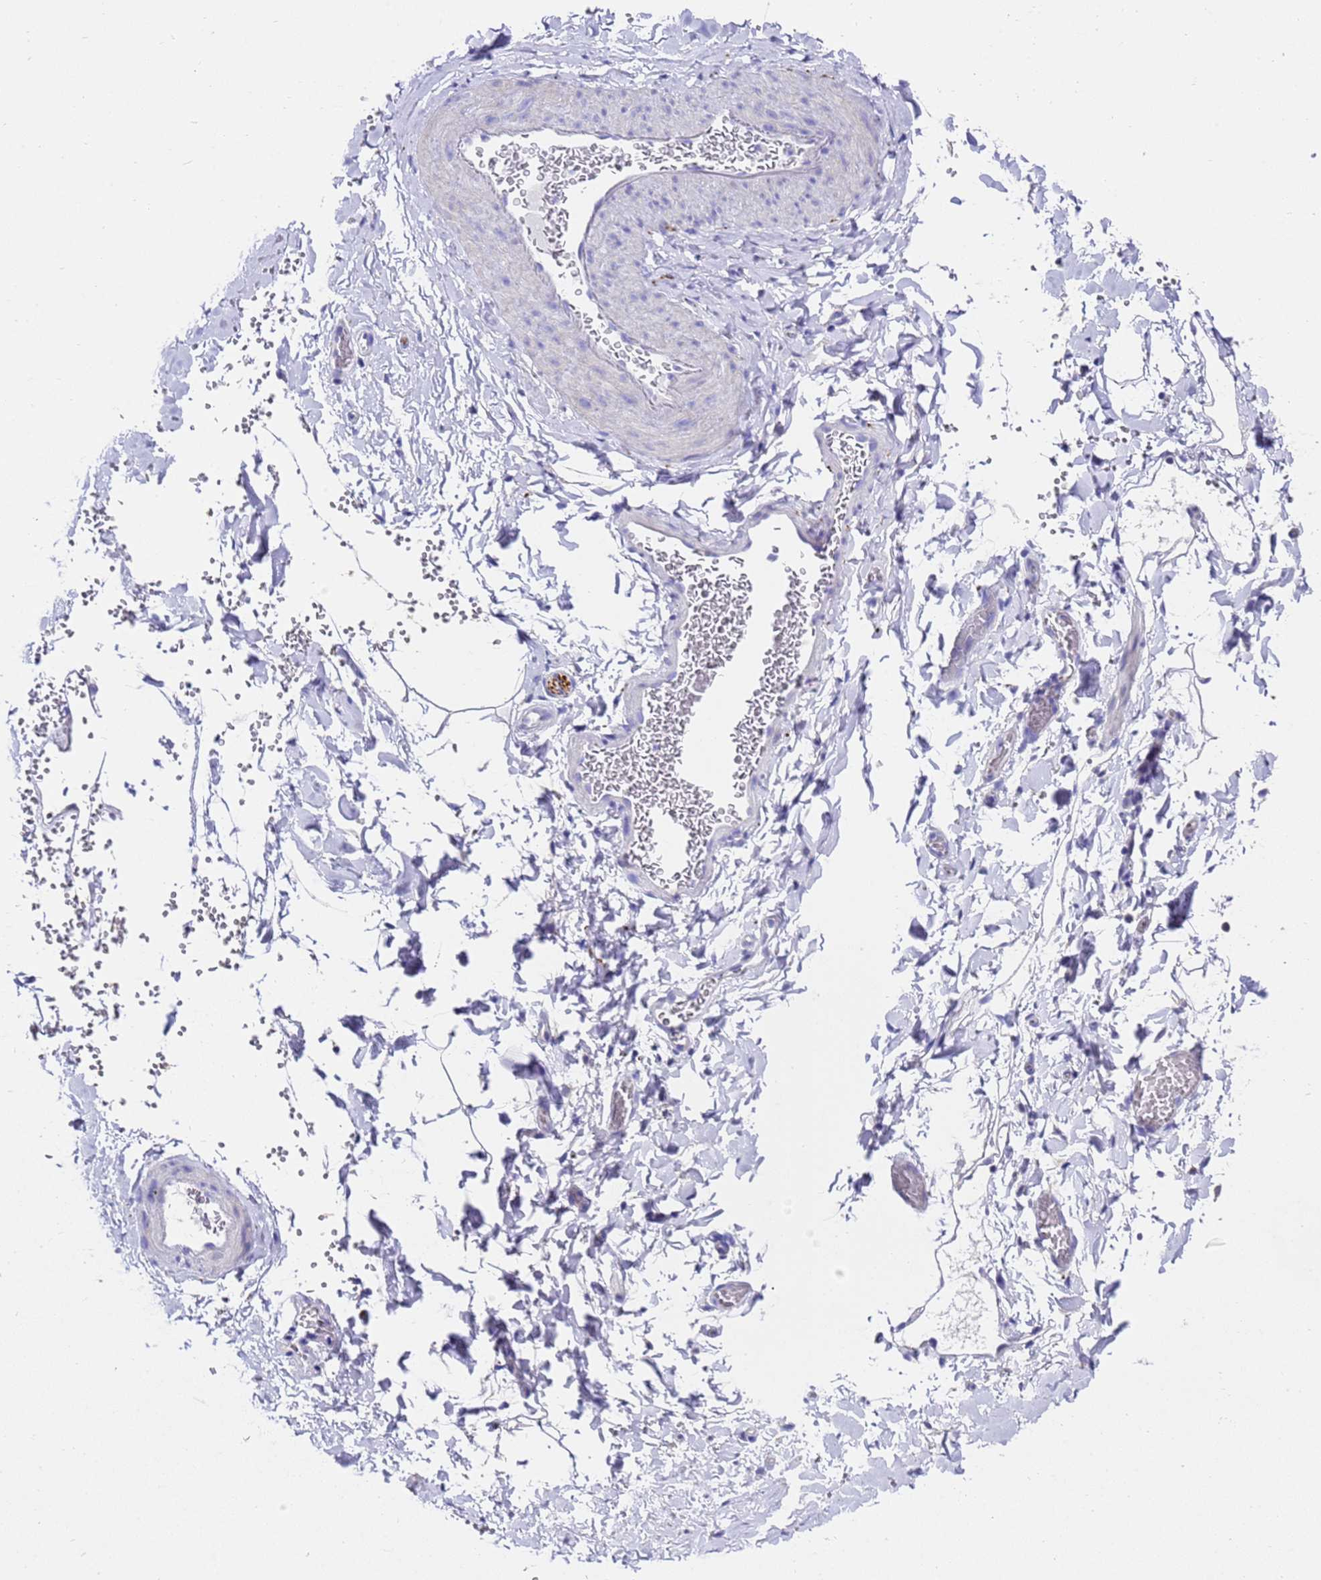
{"staining": {"intensity": "negative", "quantity": "none", "location": "none"}, "tissue": "adipose tissue", "cell_type": "Adipocytes", "image_type": "normal", "snomed": [{"axis": "morphology", "description": "Normal tissue, NOS"}, {"axis": "topography", "description": "Gallbladder"}, {"axis": "topography", "description": "Peripheral nerve tissue"}], "caption": "Adipocytes show no significant staining in benign adipose tissue. The staining was performed using DAB (3,3'-diaminobenzidine) to visualize the protein expression in brown, while the nuclei were stained in blue with hematoxylin (Magnification: 20x).", "gene": "FAM72A", "patient": {"sex": "male", "age": 38}}